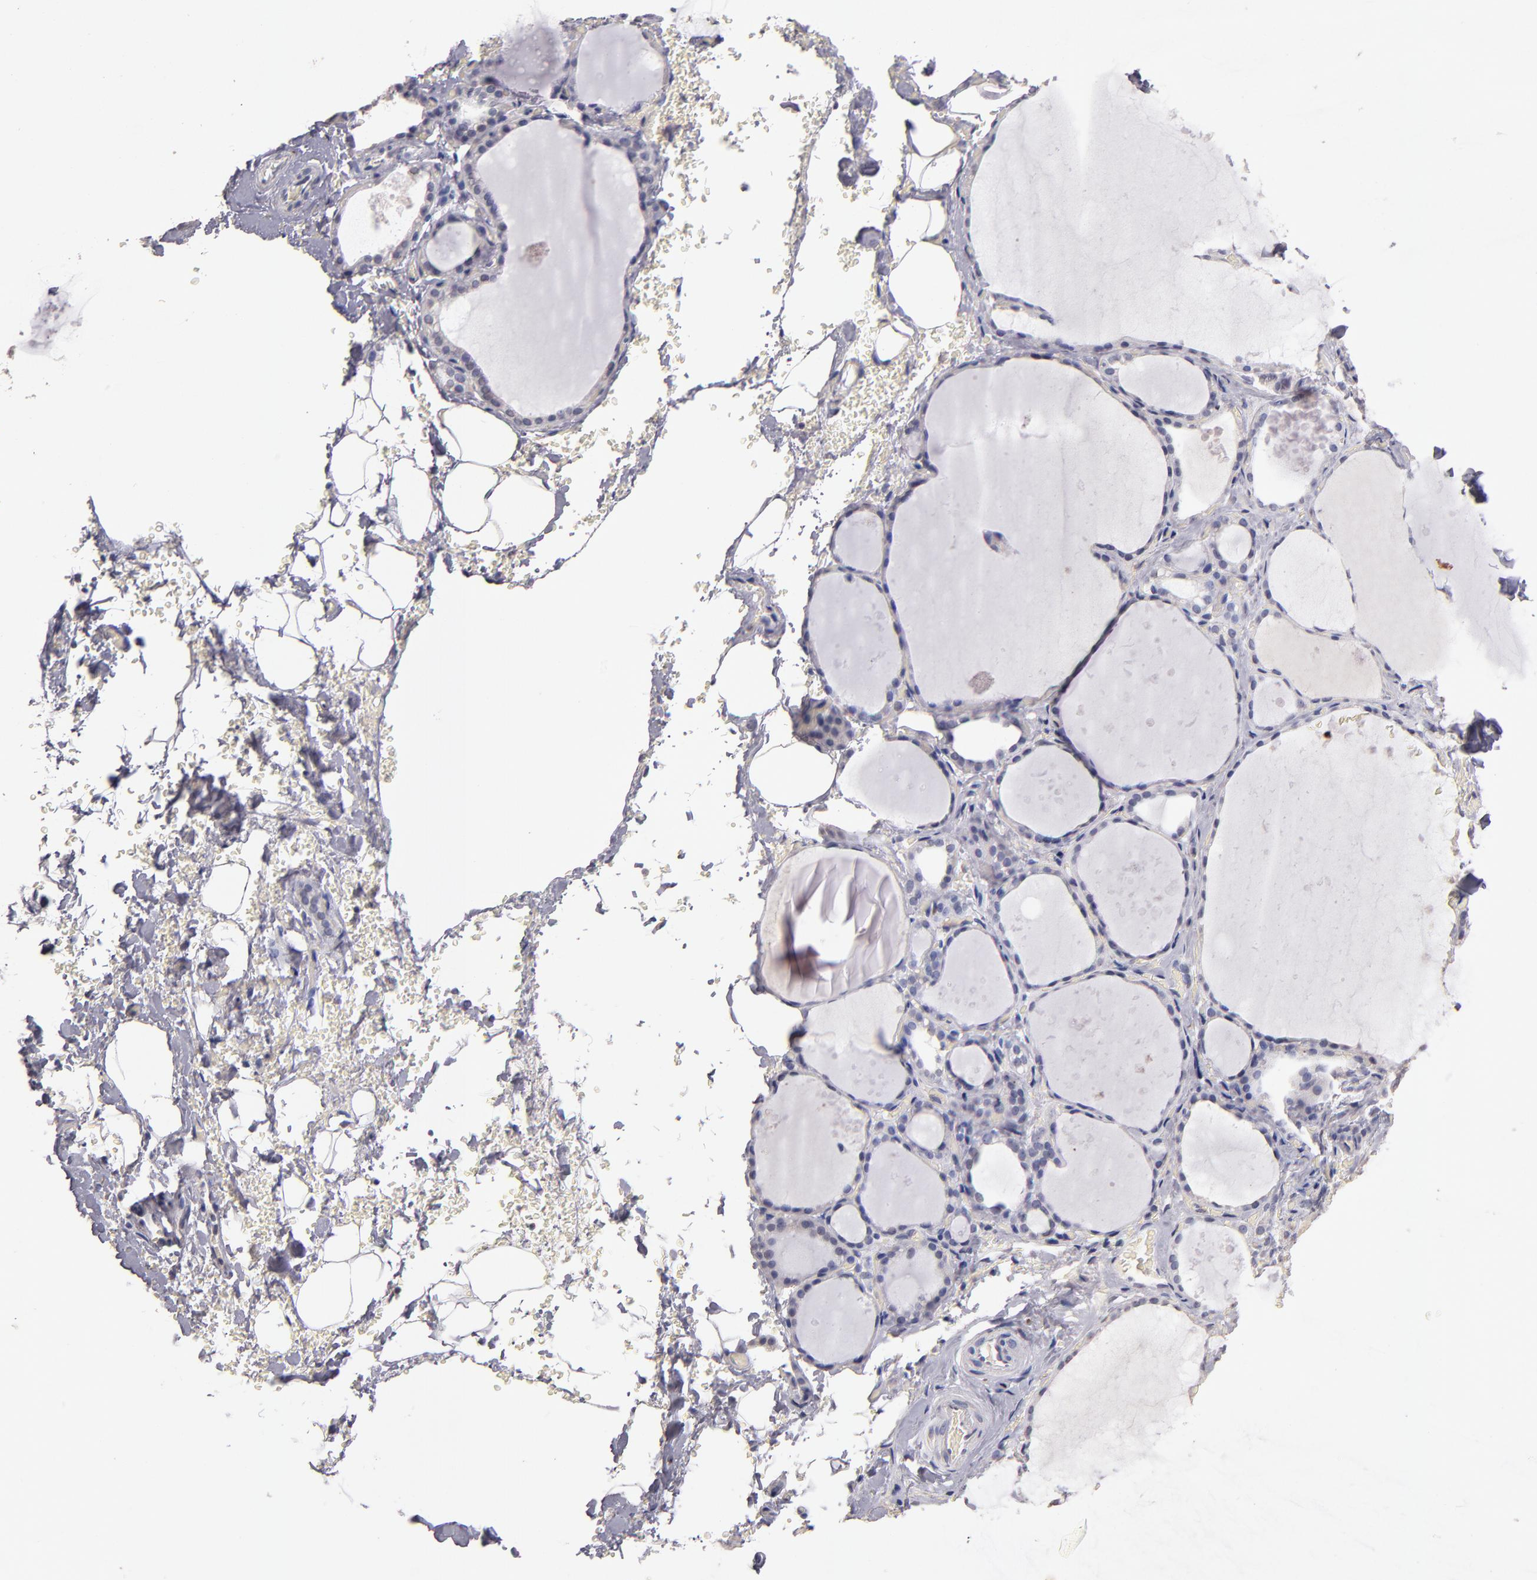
{"staining": {"intensity": "negative", "quantity": "none", "location": "none"}, "tissue": "thyroid gland", "cell_type": "Glandular cells", "image_type": "normal", "snomed": [{"axis": "morphology", "description": "Normal tissue, NOS"}, {"axis": "topography", "description": "Thyroid gland"}], "caption": "Immunohistochemistry of normal human thyroid gland demonstrates no positivity in glandular cells.", "gene": "SOX10", "patient": {"sex": "male", "age": 61}}